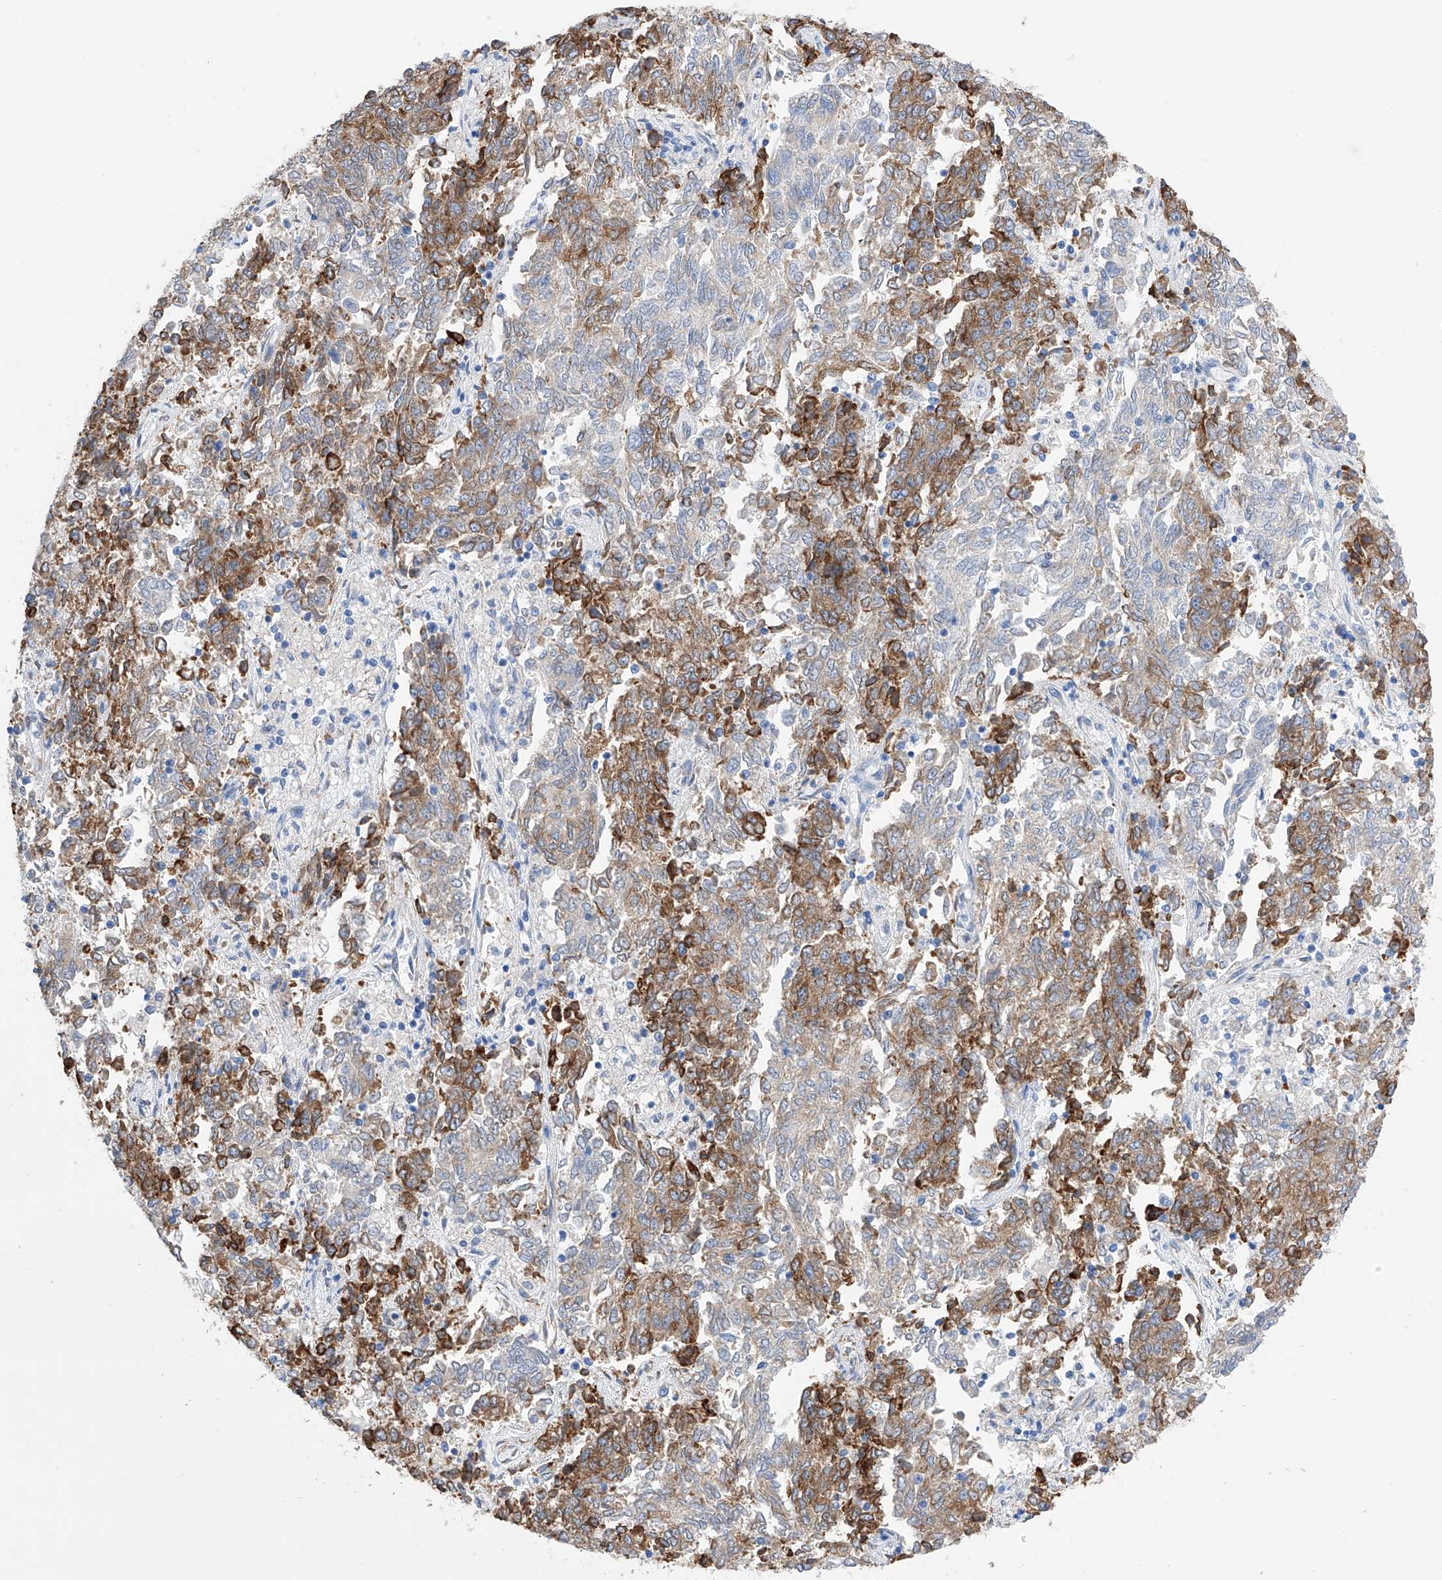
{"staining": {"intensity": "moderate", "quantity": ">75%", "location": "cytoplasmic/membranous"}, "tissue": "endometrial cancer", "cell_type": "Tumor cells", "image_type": "cancer", "snomed": [{"axis": "morphology", "description": "Adenocarcinoma, NOS"}, {"axis": "topography", "description": "Endometrium"}], "caption": "High-power microscopy captured an immunohistochemistry (IHC) micrograph of endometrial cancer (adenocarcinoma), revealing moderate cytoplasmic/membranous expression in approximately >75% of tumor cells.", "gene": "PDIA5", "patient": {"sex": "female", "age": 80}}